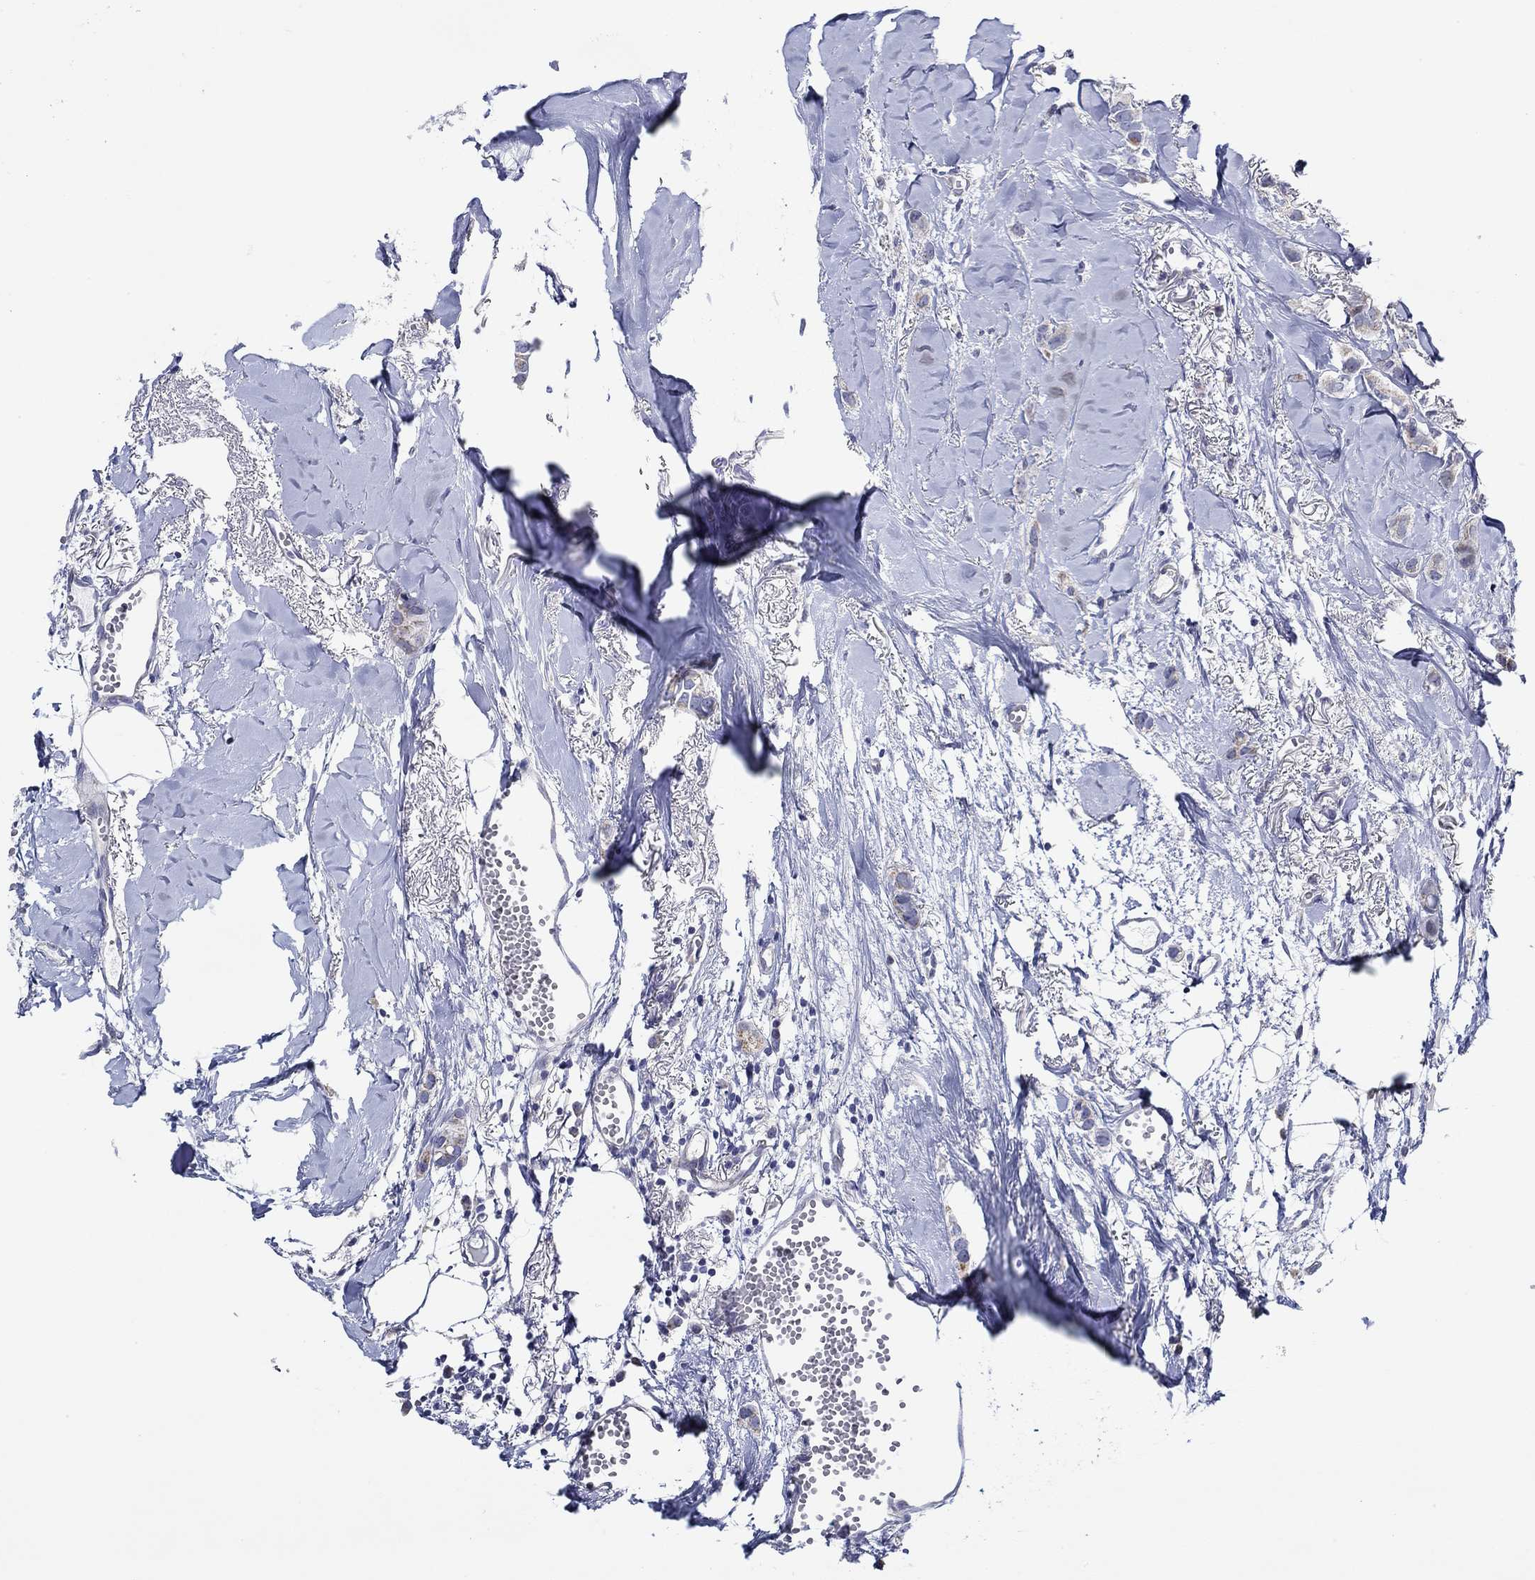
{"staining": {"intensity": "weak", "quantity": "<25%", "location": "cytoplasmic/membranous"}, "tissue": "breast cancer", "cell_type": "Tumor cells", "image_type": "cancer", "snomed": [{"axis": "morphology", "description": "Duct carcinoma"}, {"axis": "topography", "description": "Breast"}], "caption": "The immunohistochemistry (IHC) micrograph has no significant positivity in tumor cells of breast cancer tissue.", "gene": "CFAP61", "patient": {"sex": "female", "age": 85}}